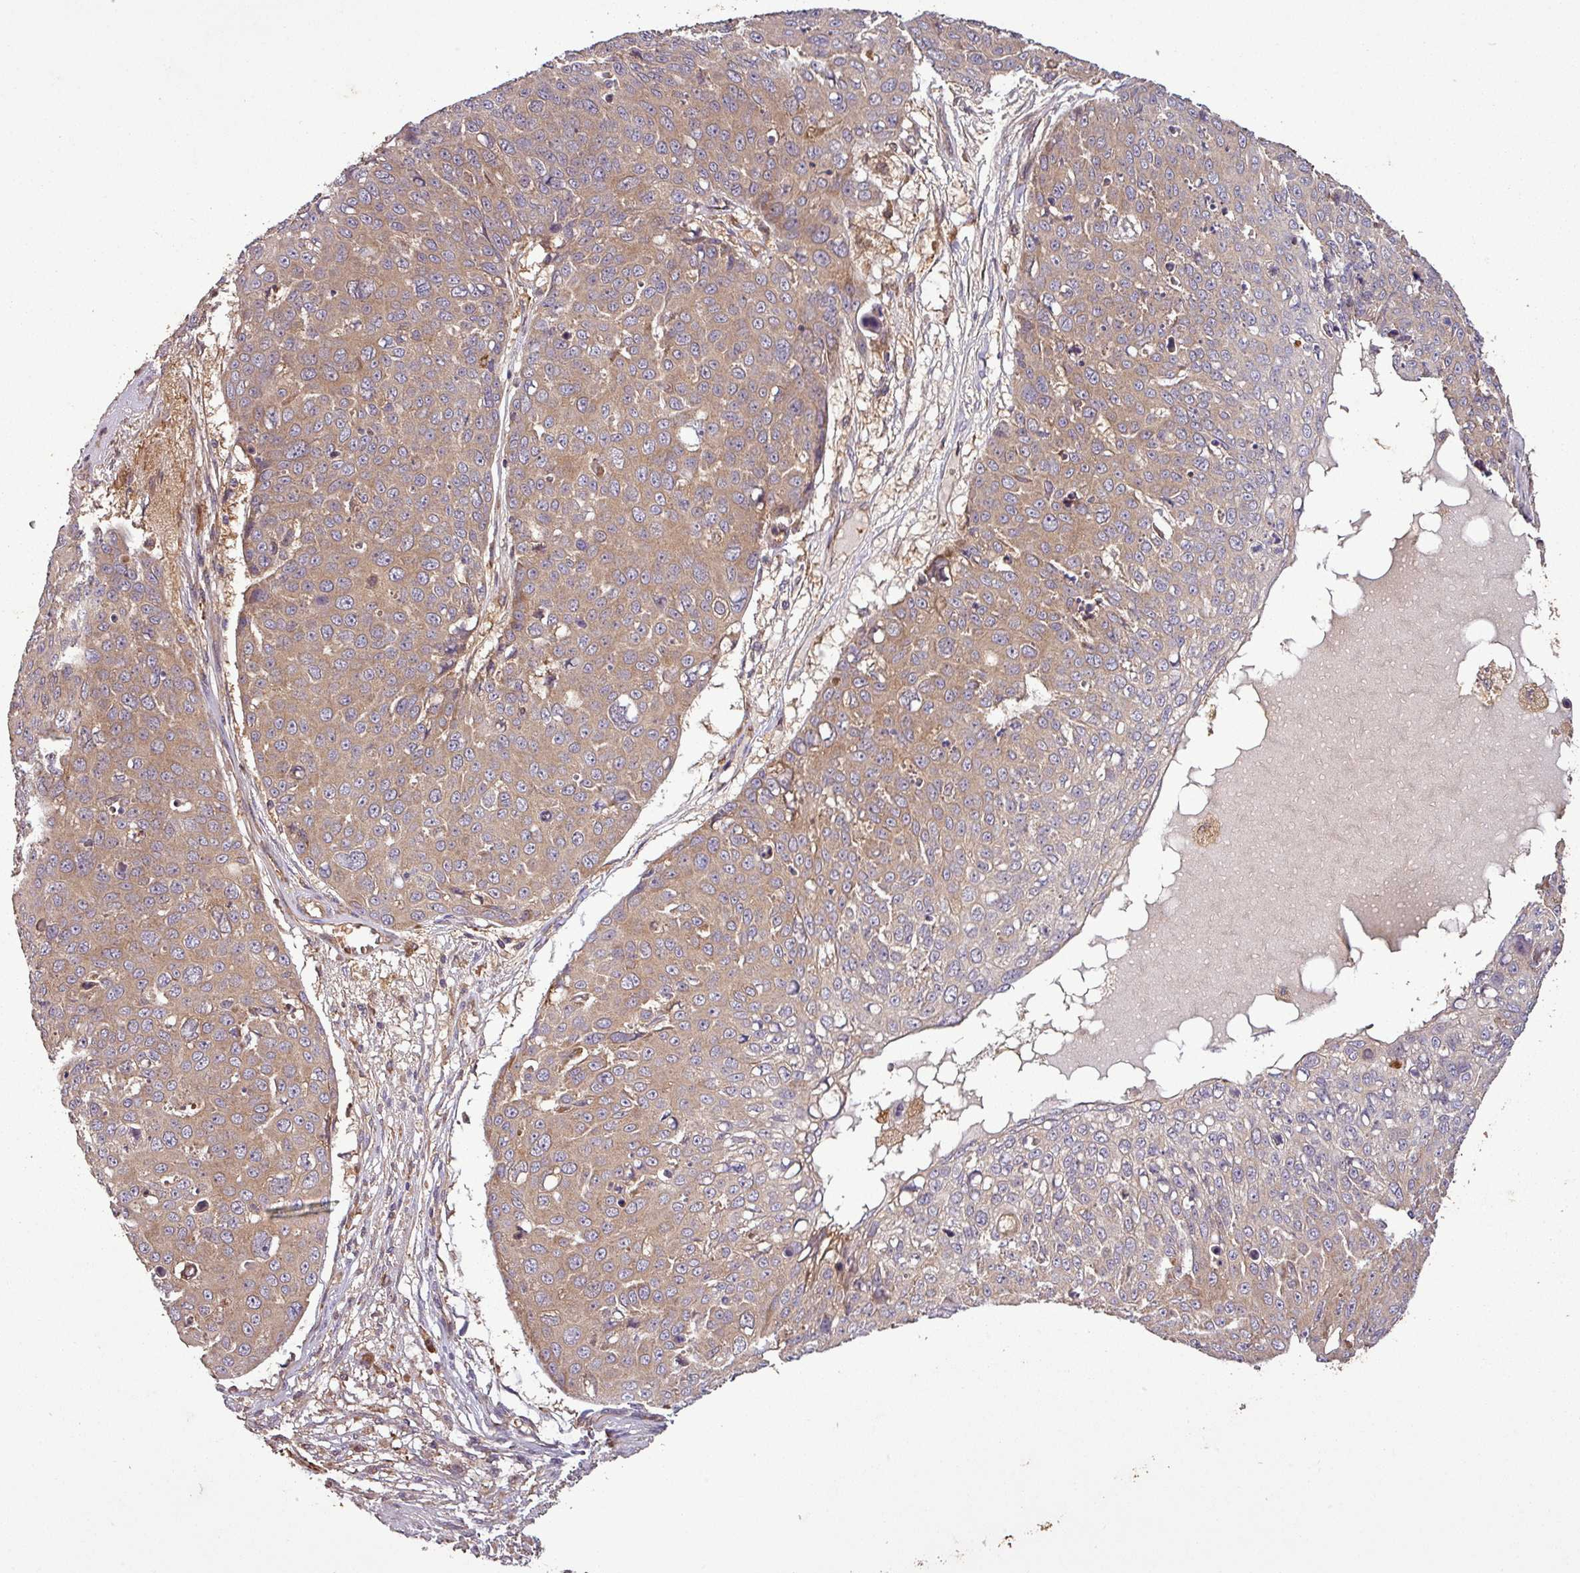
{"staining": {"intensity": "moderate", "quantity": "25%-75%", "location": "cytoplasmic/membranous"}, "tissue": "skin cancer", "cell_type": "Tumor cells", "image_type": "cancer", "snomed": [{"axis": "morphology", "description": "Squamous cell carcinoma, NOS"}, {"axis": "topography", "description": "Skin"}], "caption": "A brown stain highlights moderate cytoplasmic/membranous expression of a protein in skin cancer (squamous cell carcinoma) tumor cells. (IHC, brightfield microscopy, high magnification).", "gene": "SIRPB2", "patient": {"sex": "male", "age": 71}}